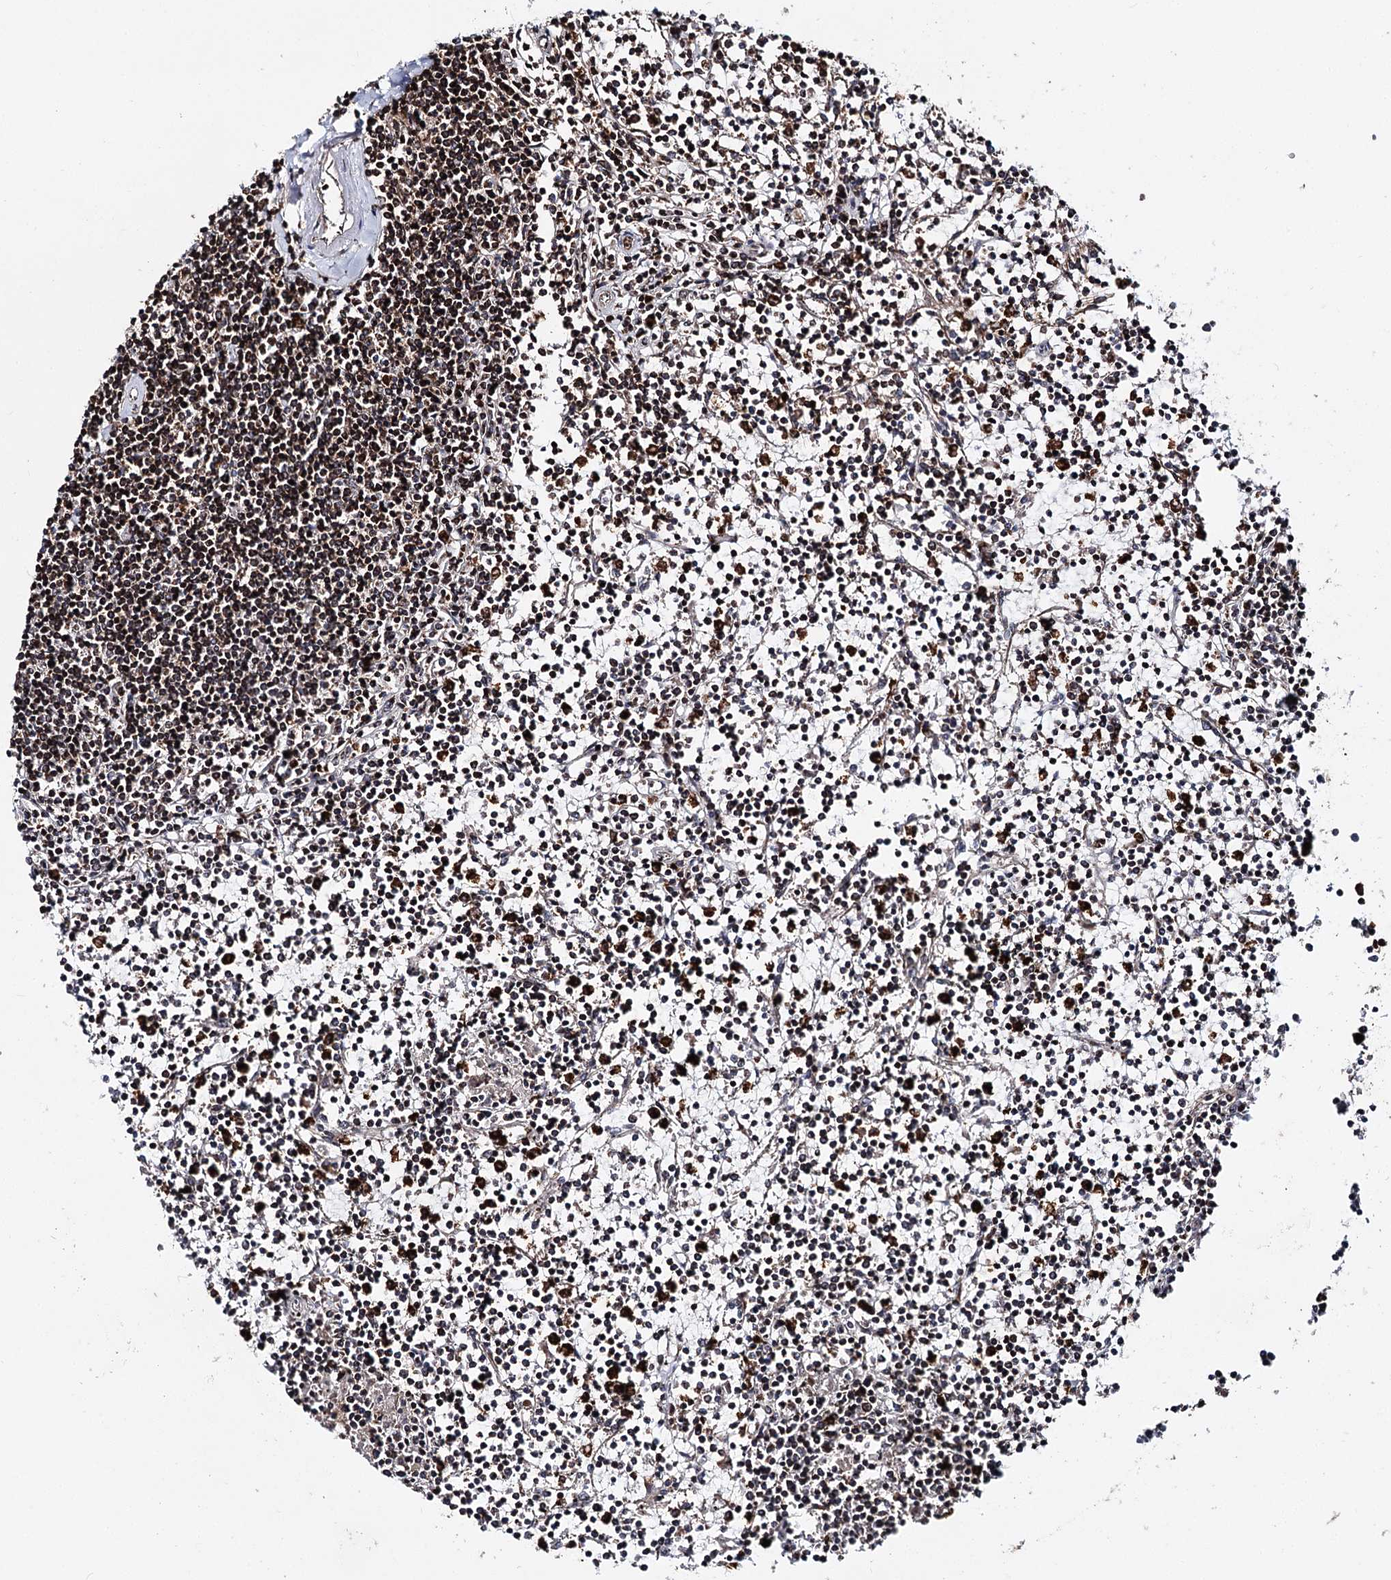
{"staining": {"intensity": "moderate", "quantity": "<25%", "location": "cytoplasmic/membranous"}, "tissue": "lymphoma", "cell_type": "Tumor cells", "image_type": "cancer", "snomed": [{"axis": "morphology", "description": "Malignant lymphoma, non-Hodgkin's type, Low grade"}, {"axis": "topography", "description": "Spleen"}], "caption": "A histopathology image of human low-grade malignant lymphoma, non-Hodgkin's type stained for a protein displays moderate cytoplasmic/membranous brown staining in tumor cells.", "gene": "FGFR1OP2", "patient": {"sex": "female", "age": 19}}